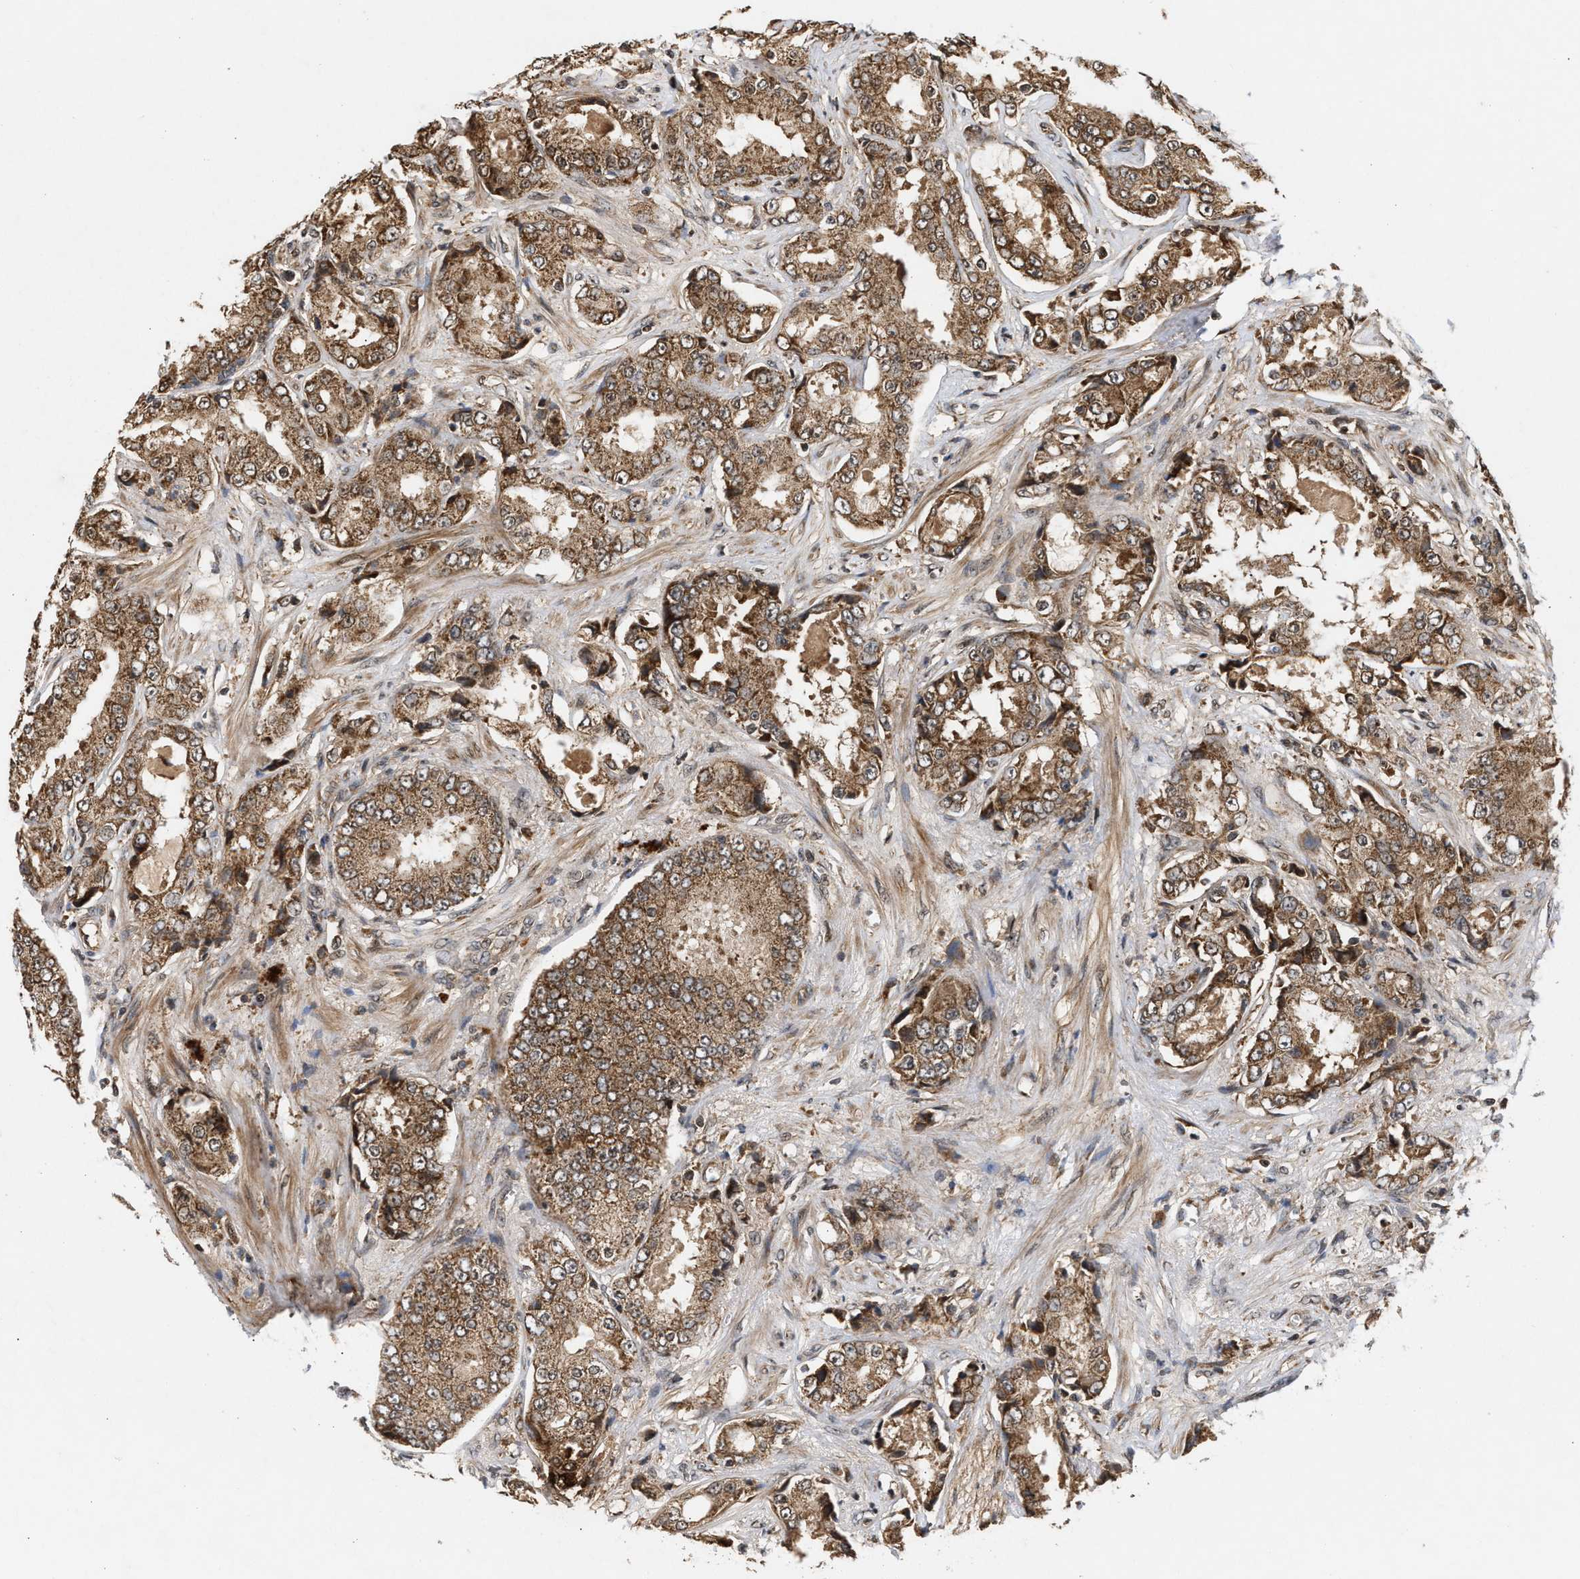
{"staining": {"intensity": "moderate", "quantity": ">75%", "location": "cytoplasmic/membranous"}, "tissue": "prostate cancer", "cell_type": "Tumor cells", "image_type": "cancer", "snomed": [{"axis": "morphology", "description": "Adenocarcinoma, High grade"}, {"axis": "topography", "description": "Prostate"}], "caption": "About >75% of tumor cells in prostate adenocarcinoma (high-grade) demonstrate moderate cytoplasmic/membranous protein positivity as visualized by brown immunohistochemical staining.", "gene": "CFLAR", "patient": {"sex": "male", "age": 73}}